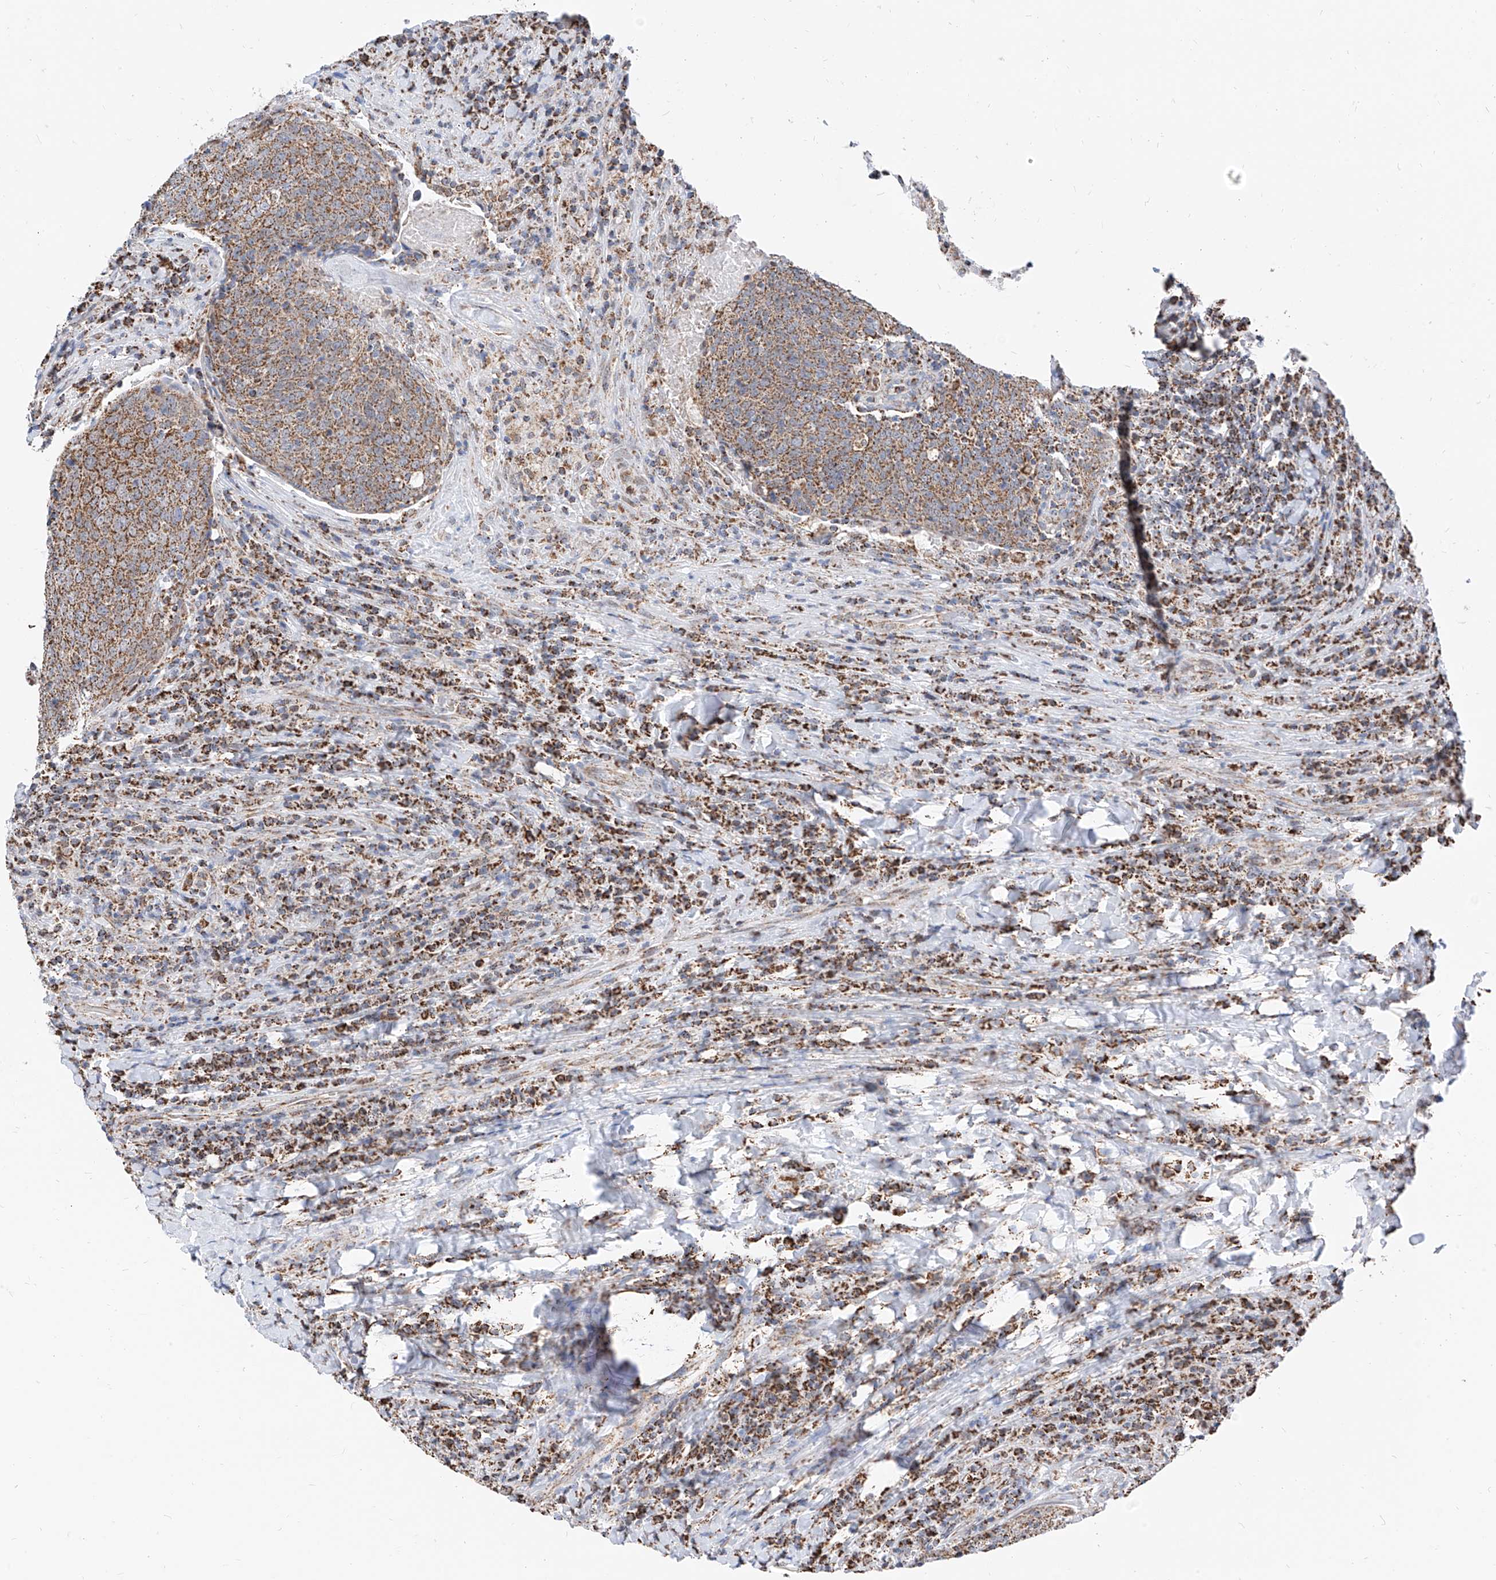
{"staining": {"intensity": "moderate", "quantity": ">75%", "location": "cytoplasmic/membranous"}, "tissue": "head and neck cancer", "cell_type": "Tumor cells", "image_type": "cancer", "snomed": [{"axis": "morphology", "description": "Squamous cell carcinoma, NOS"}, {"axis": "morphology", "description": "Squamous cell carcinoma, metastatic, NOS"}, {"axis": "topography", "description": "Lymph node"}, {"axis": "topography", "description": "Head-Neck"}], "caption": "IHC photomicrograph of metastatic squamous cell carcinoma (head and neck) stained for a protein (brown), which demonstrates medium levels of moderate cytoplasmic/membranous staining in approximately >75% of tumor cells.", "gene": "NALCN", "patient": {"sex": "male", "age": 62}}